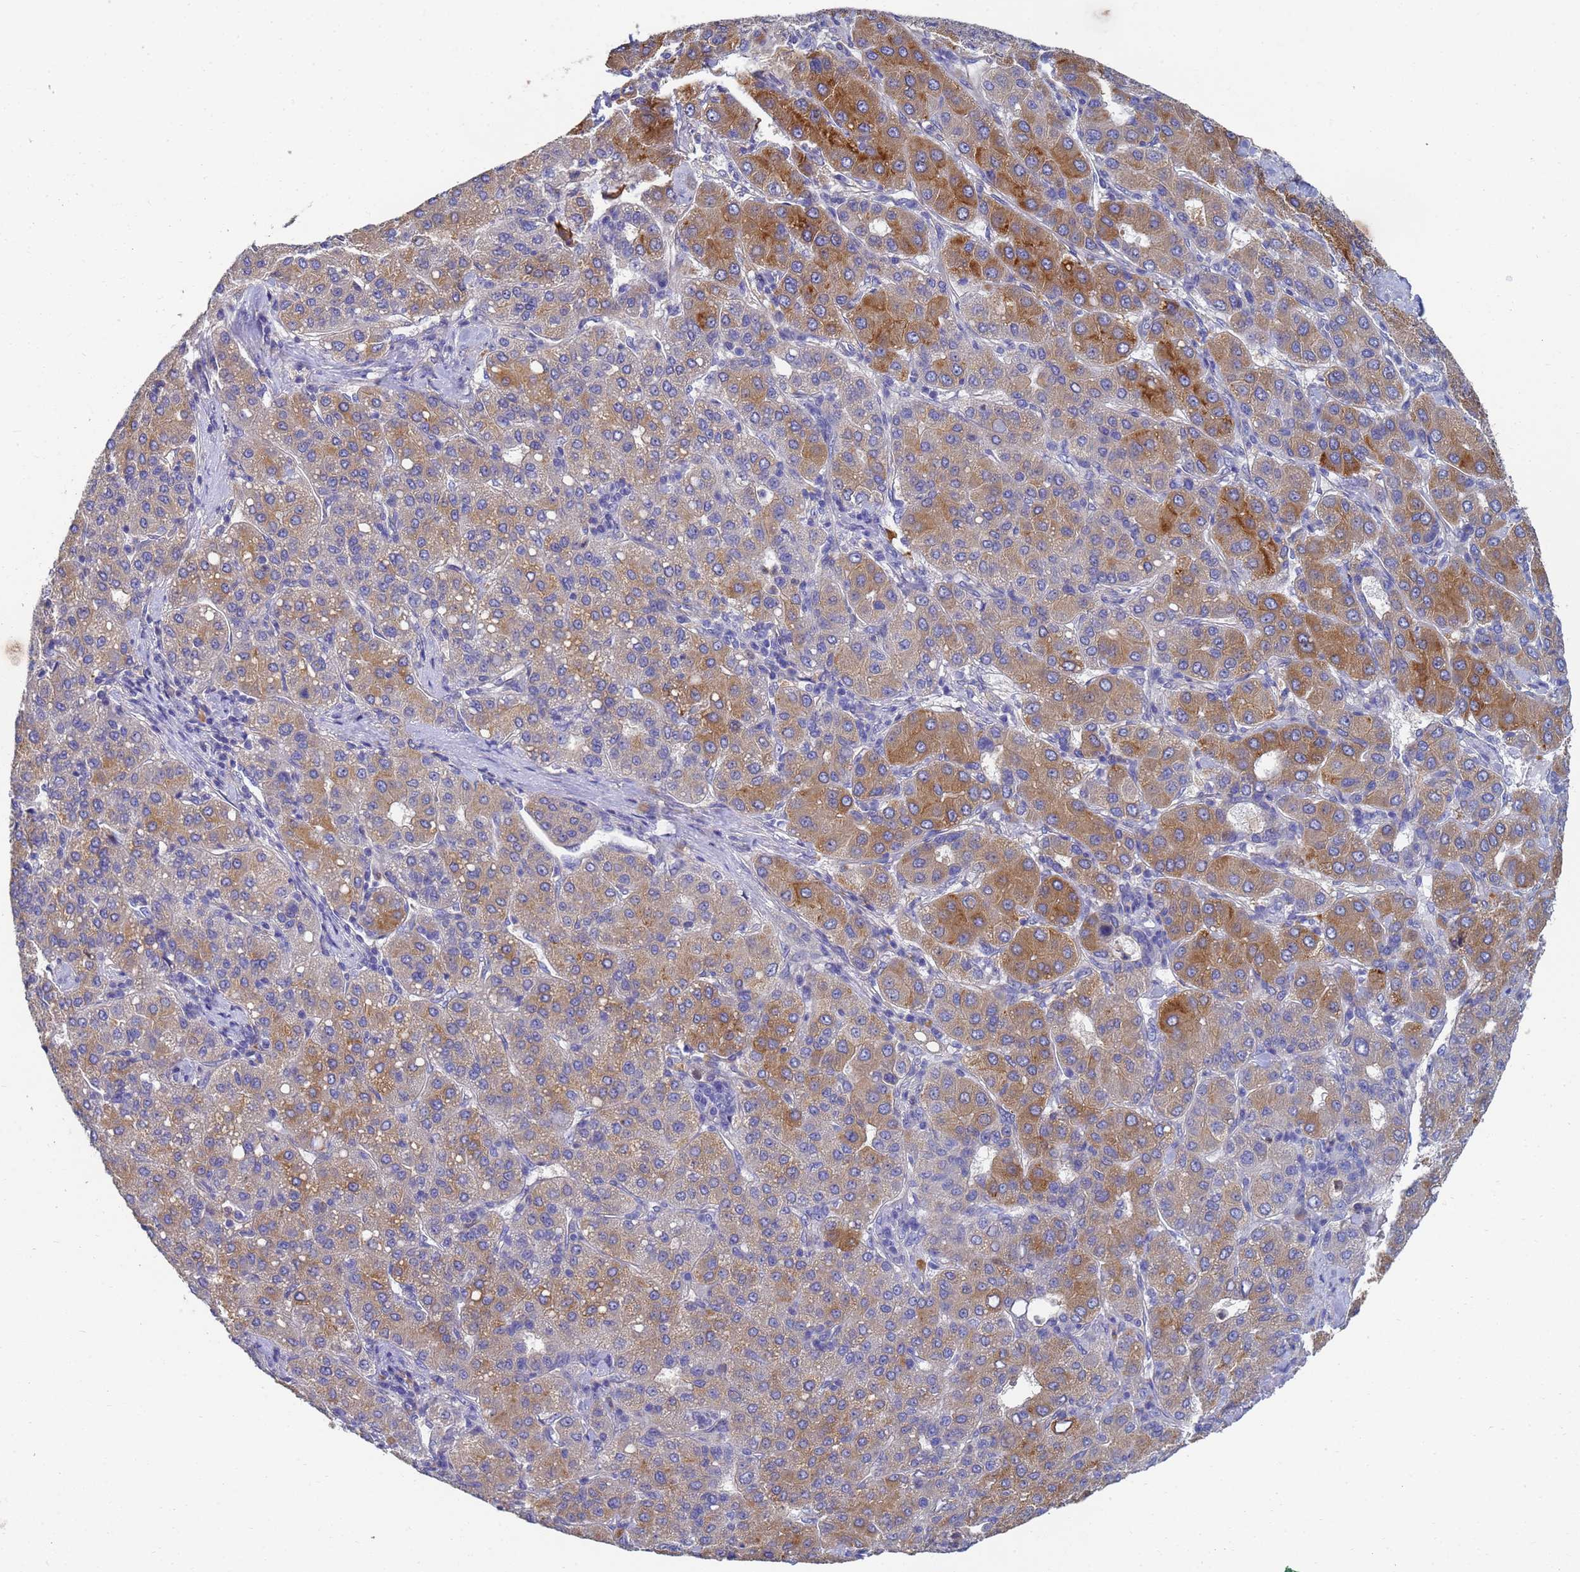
{"staining": {"intensity": "moderate", "quantity": "25%-75%", "location": "cytoplasmic/membranous"}, "tissue": "liver cancer", "cell_type": "Tumor cells", "image_type": "cancer", "snomed": [{"axis": "morphology", "description": "Carcinoma, Hepatocellular, NOS"}, {"axis": "topography", "description": "Liver"}], "caption": "High-magnification brightfield microscopy of hepatocellular carcinoma (liver) stained with DAB (brown) and counterstained with hematoxylin (blue). tumor cells exhibit moderate cytoplasmic/membranous expression is identified in approximately25%-75% of cells.", "gene": "LBX2", "patient": {"sex": "male", "age": 65}}